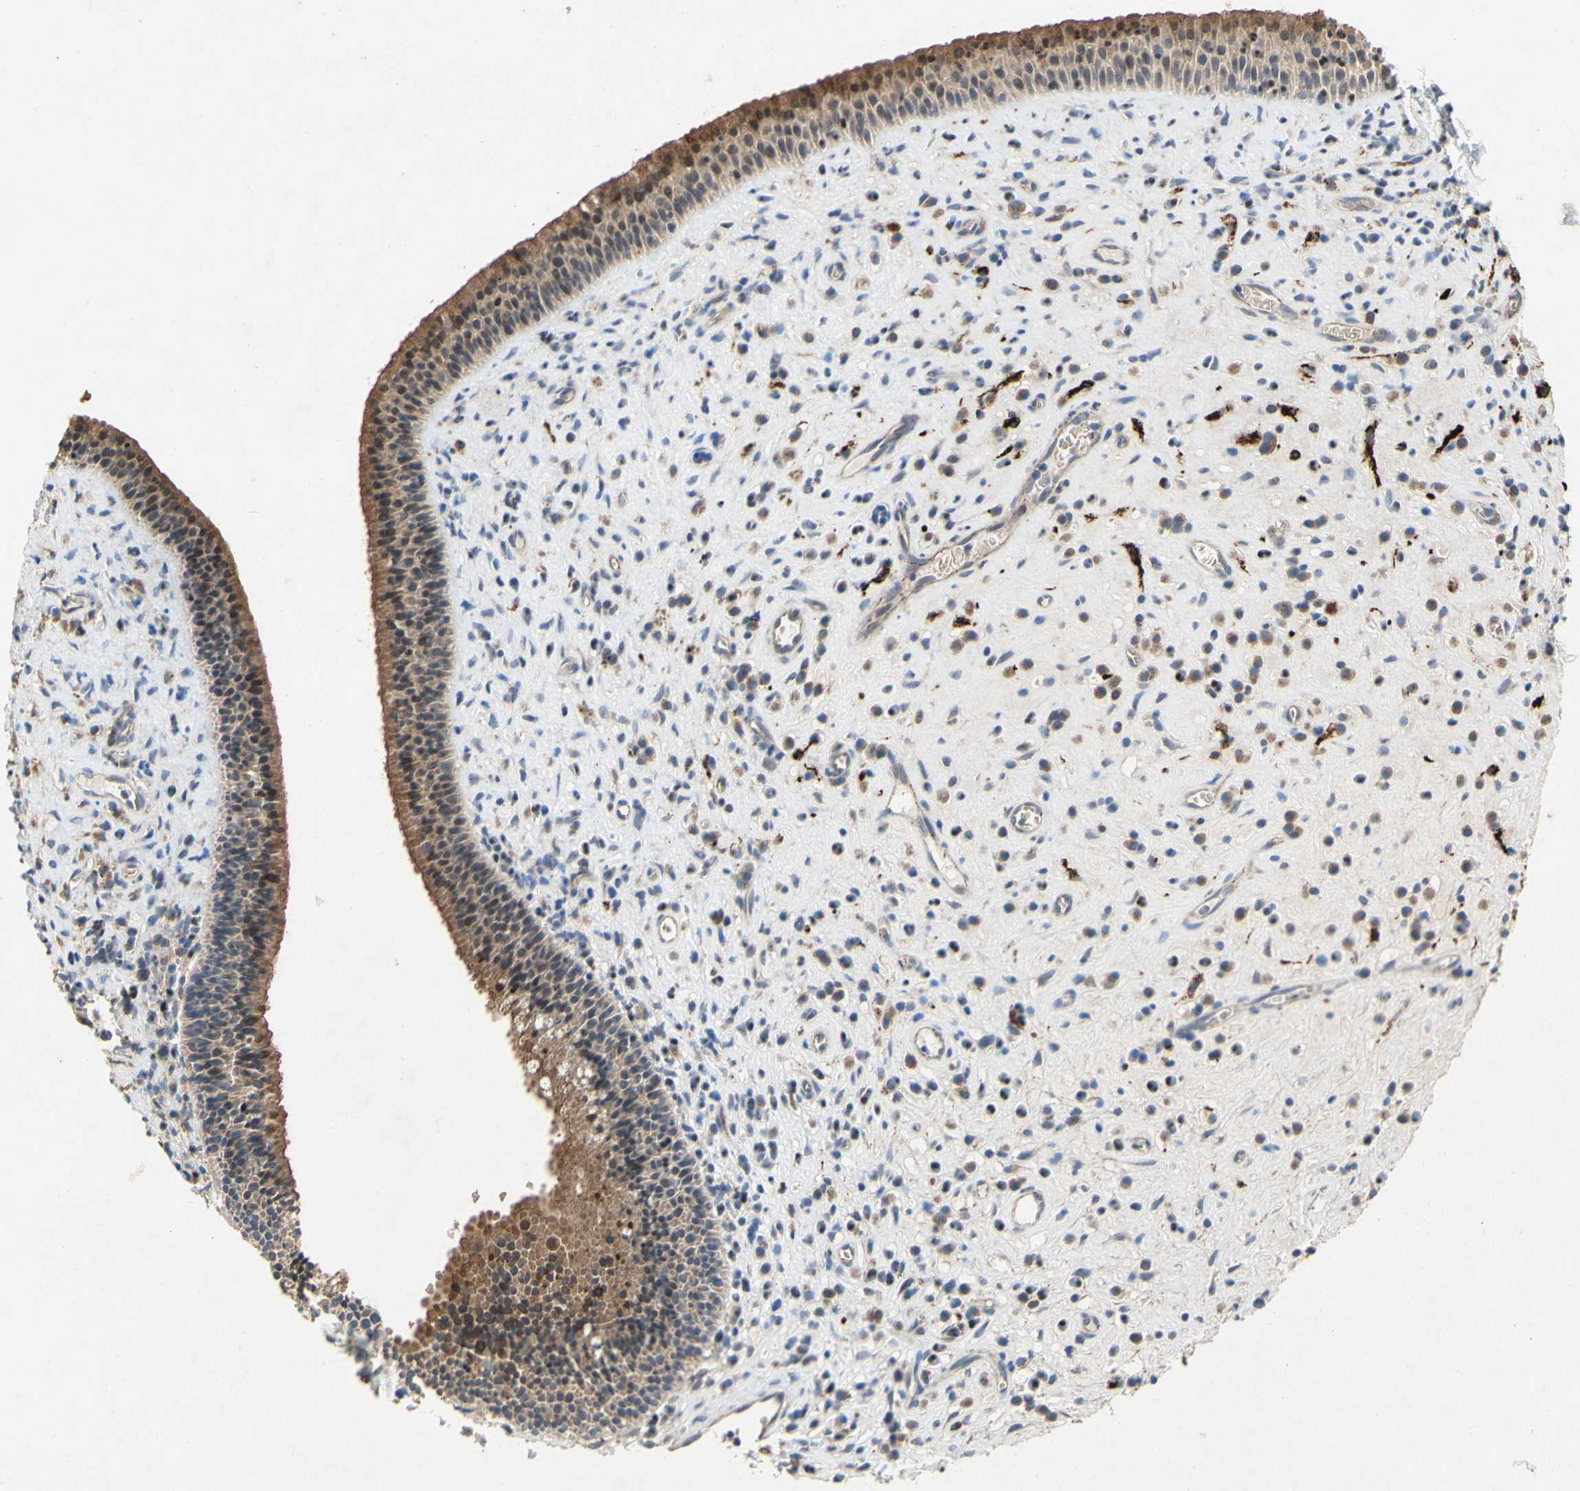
{"staining": {"intensity": "moderate", "quantity": ">75%", "location": "cytoplasmic/membranous,nuclear"}, "tissue": "nasopharynx", "cell_type": "Respiratory epithelial cells", "image_type": "normal", "snomed": [{"axis": "morphology", "description": "Normal tissue, NOS"}, {"axis": "topography", "description": "Nasopharynx"}], "caption": "Immunohistochemistry (IHC) photomicrograph of normal human nasopharynx stained for a protein (brown), which shows medium levels of moderate cytoplasmic/membranous,nuclear positivity in about >75% of respiratory epithelial cells.", "gene": "PDGFB", "patient": {"sex": "female", "age": 51}}